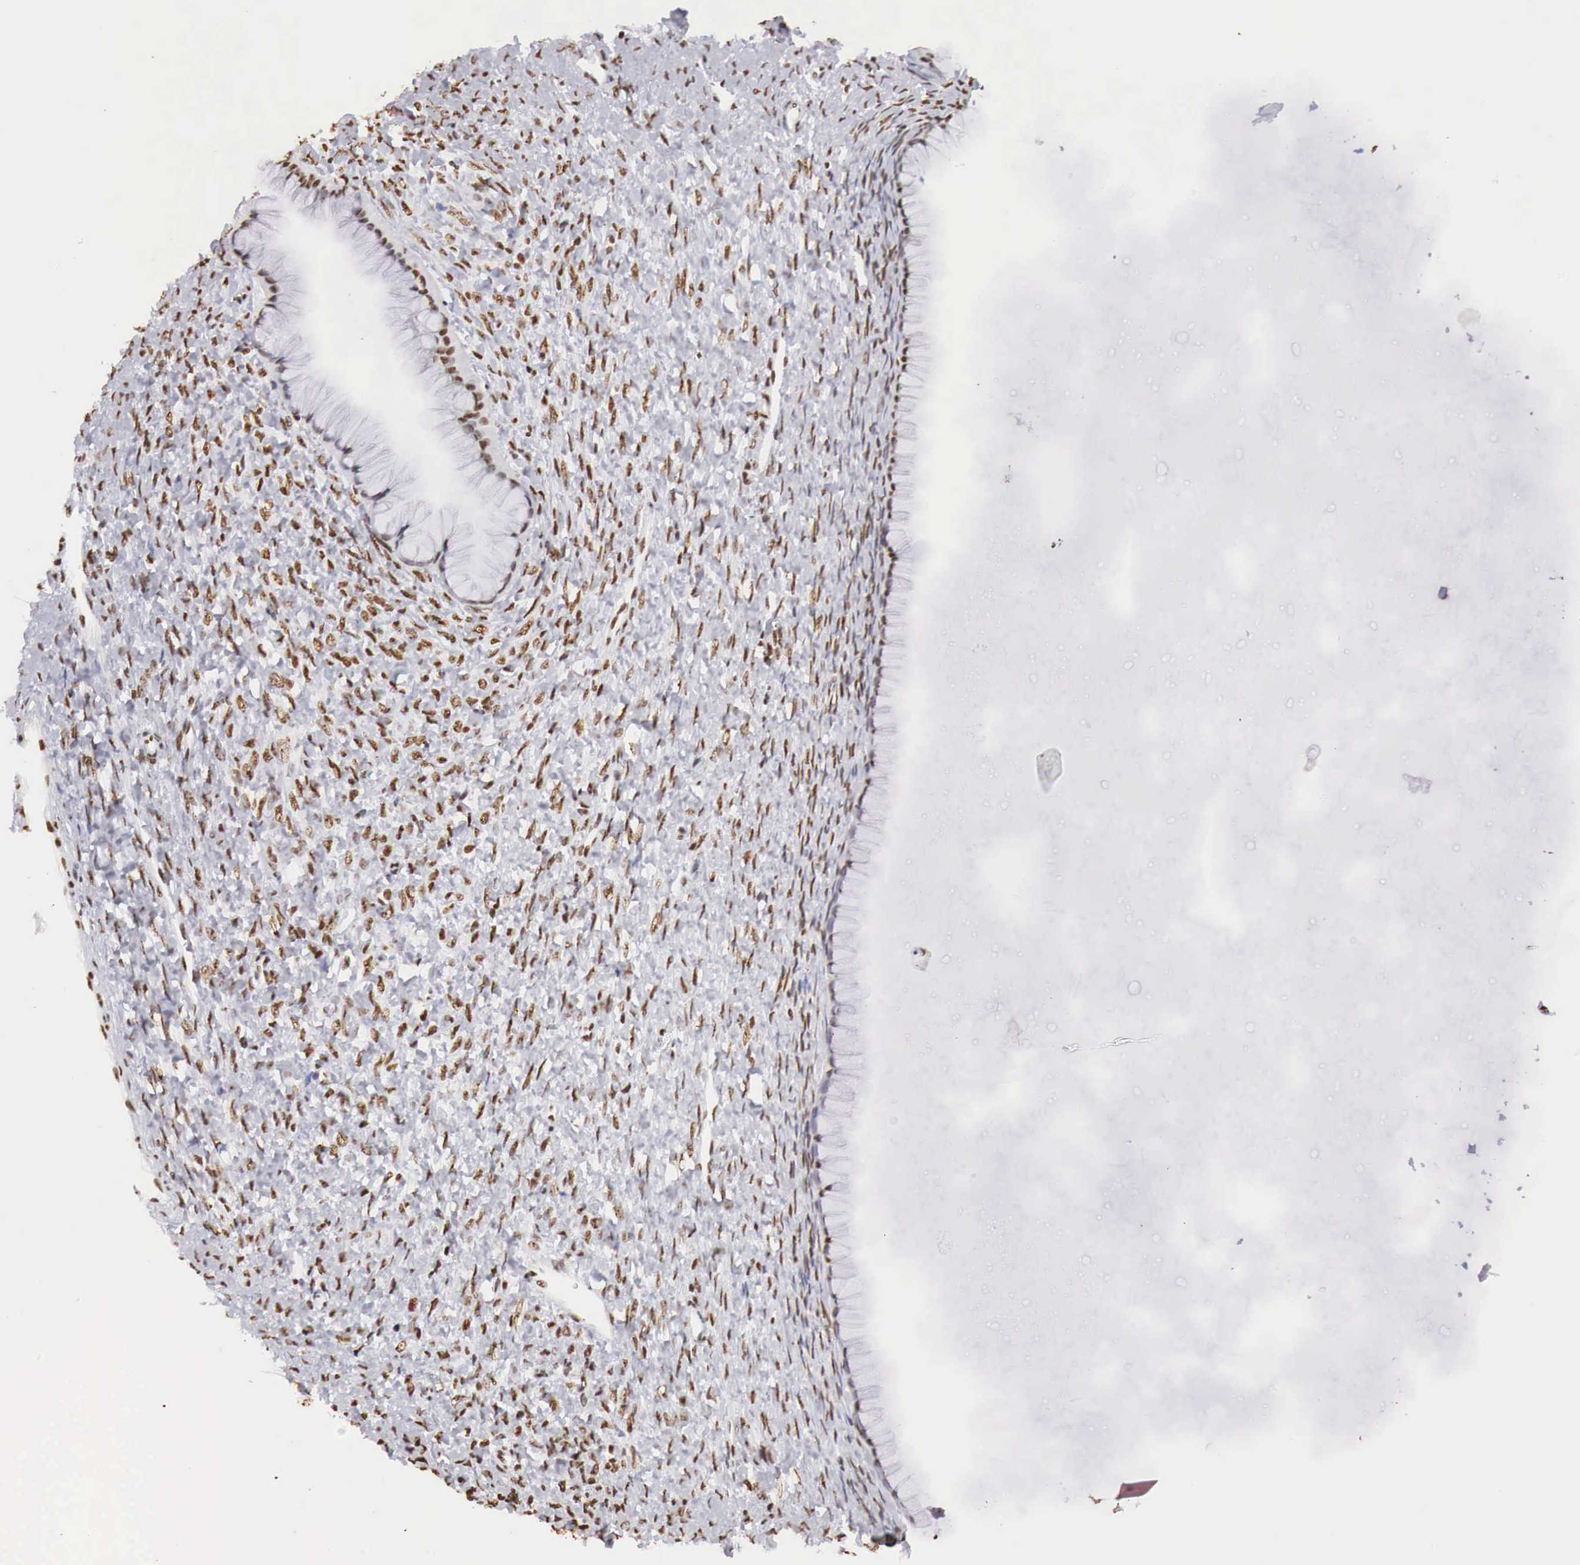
{"staining": {"intensity": "strong", "quantity": ">75%", "location": "nuclear"}, "tissue": "ovarian cancer", "cell_type": "Tumor cells", "image_type": "cancer", "snomed": [{"axis": "morphology", "description": "Cystadenocarcinoma, mucinous, NOS"}, {"axis": "topography", "description": "Ovary"}], "caption": "Immunohistochemical staining of ovarian mucinous cystadenocarcinoma reveals strong nuclear protein positivity in approximately >75% of tumor cells.", "gene": "DKC1", "patient": {"sex": "female", "age": 25}}